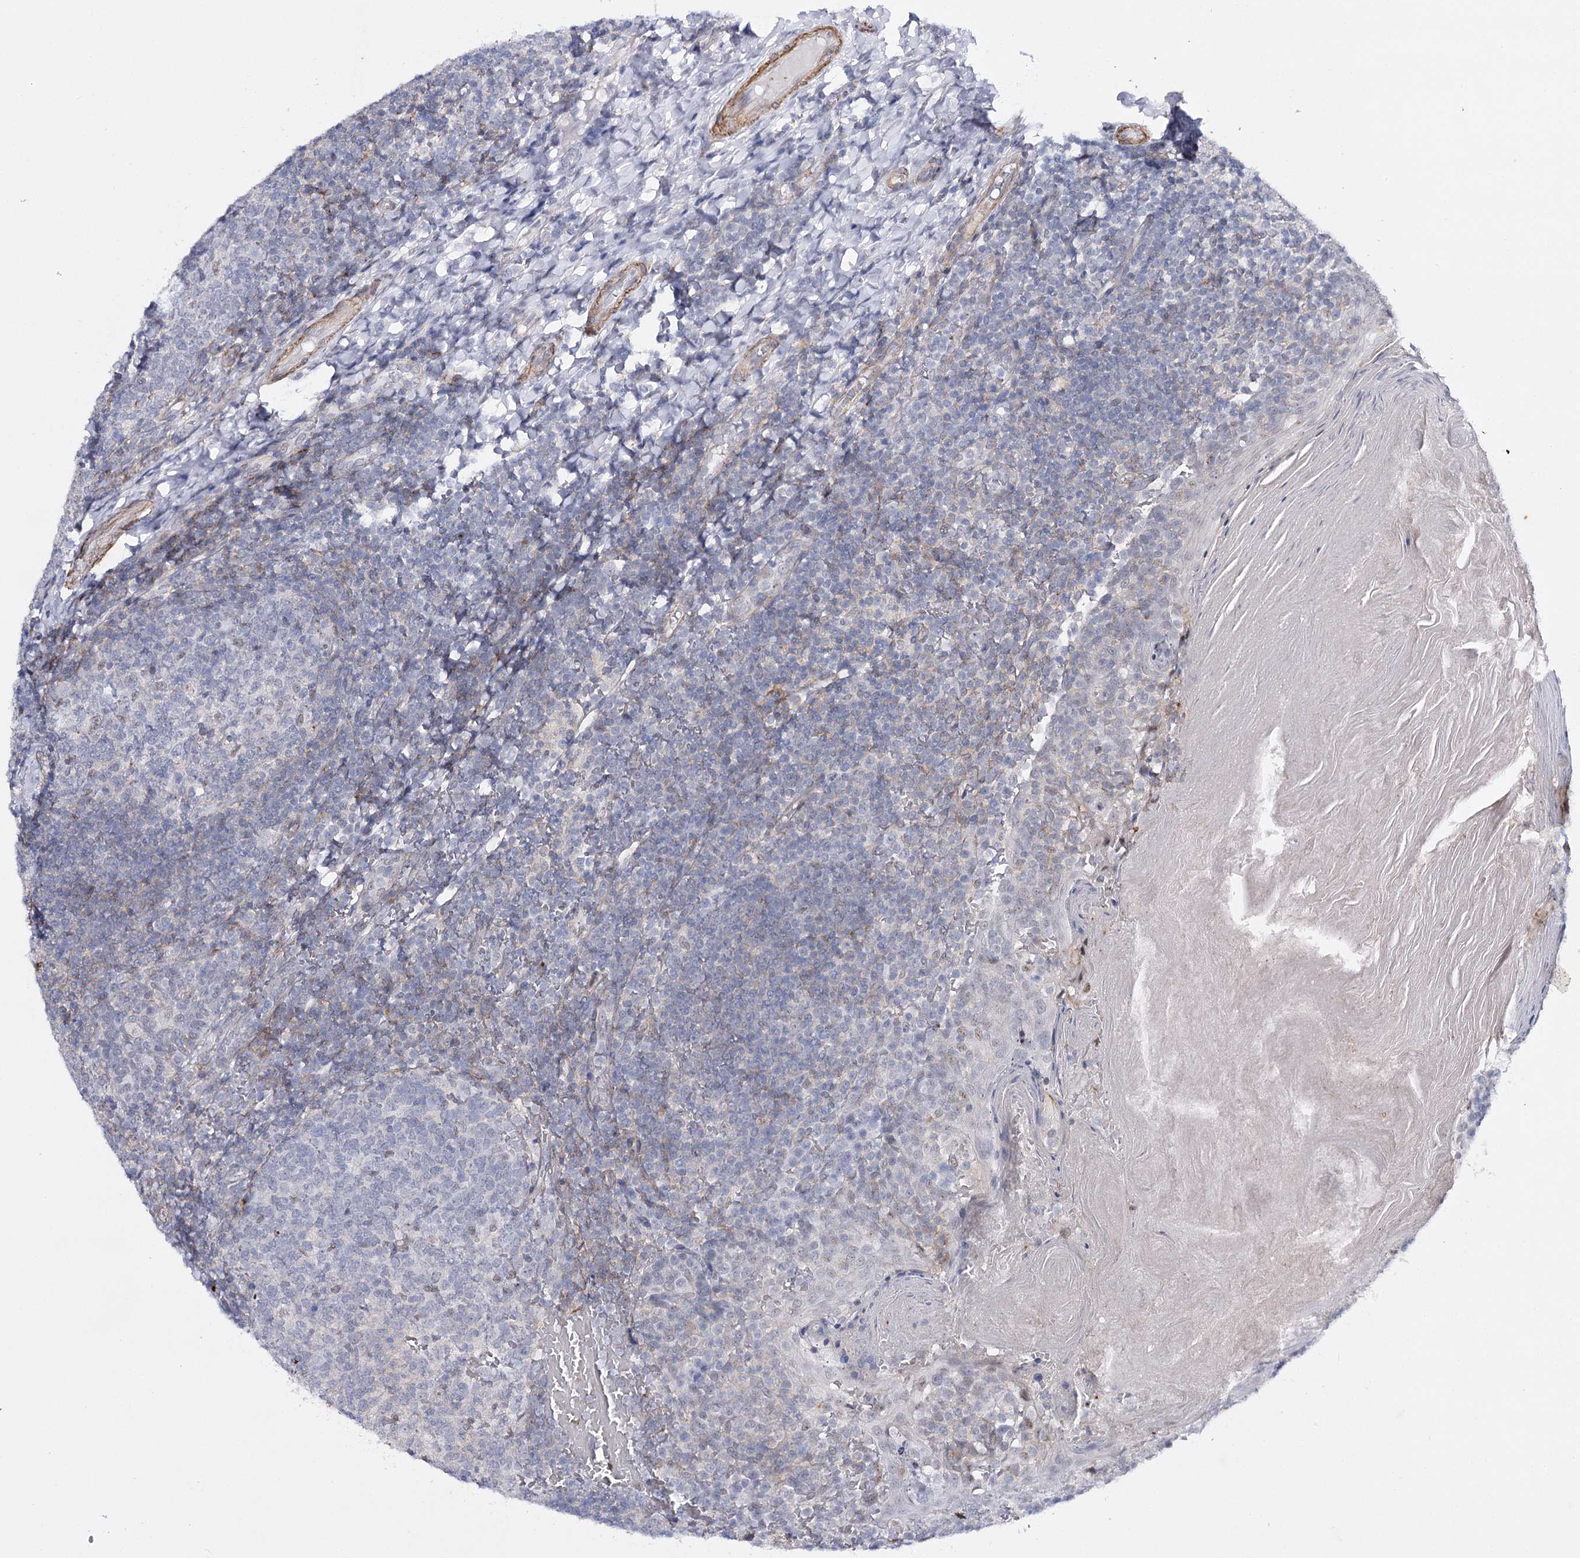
{"staining": {"intensity": "negative", "quantity": "none", "location": "none"}, "tissue": "tonsil", "cell_type": "Germinal center cells", "image_type": "normal", "snomed": [{"axis": "morphology", "description": "Normal tissue, NOS"}, {"axis": "topography", "description": "Tonsil"}], "caption": "The histopathology image exhibits no staining of germinal center cells in unremarkable tonsil.", "gene": "AGXT2", "patient": {"sex": "female", "age": 19}}